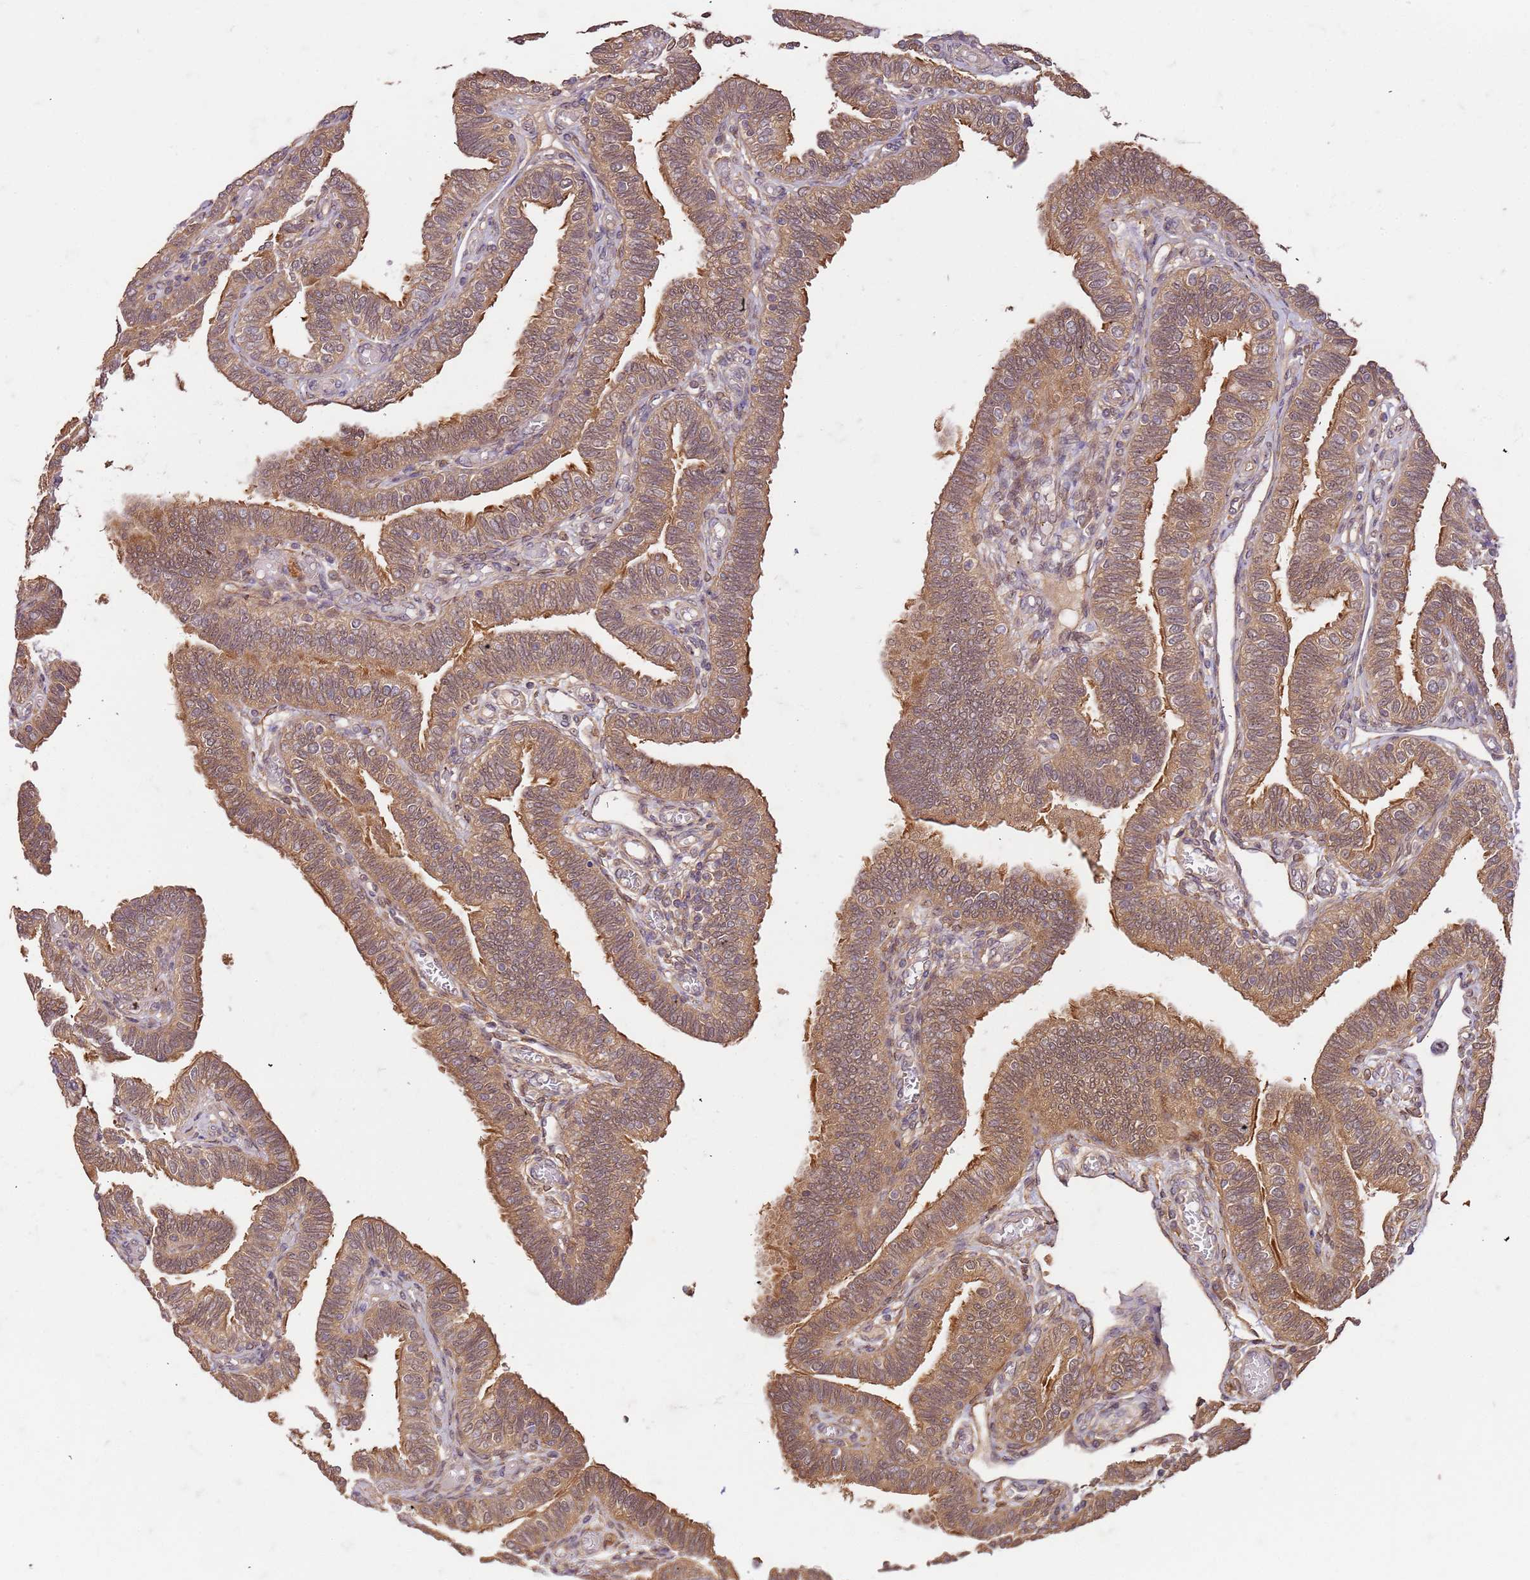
{"staining": {"intensity": "moderate", "quantity": ">75%", "location": "cytoplasmic/membranous,nuclear"}, "tissue": "fallopian tube", "cell_type": "Glandular cells", "image_type": "normal", "snomed": [{"axis": "morphology", "description": "Normal tissue, NOS"}, {"axis": "topography", "description": "Fallopian tube"}], "caption": "Immunohistochemistry (IHC) micrograph of benign fallopian tube: fallopian tube stained using immunohistochemistry (IHC) demonstrates medium levels of moderate protein expression localized specifically in the cytoplasmic/membranous,nuclear of glandular cells, appearing as a cytoplasmic/membranous,nuclear brown color.", "gene": "UBE3A", "patient": {"sex": "female", "age": 39}}